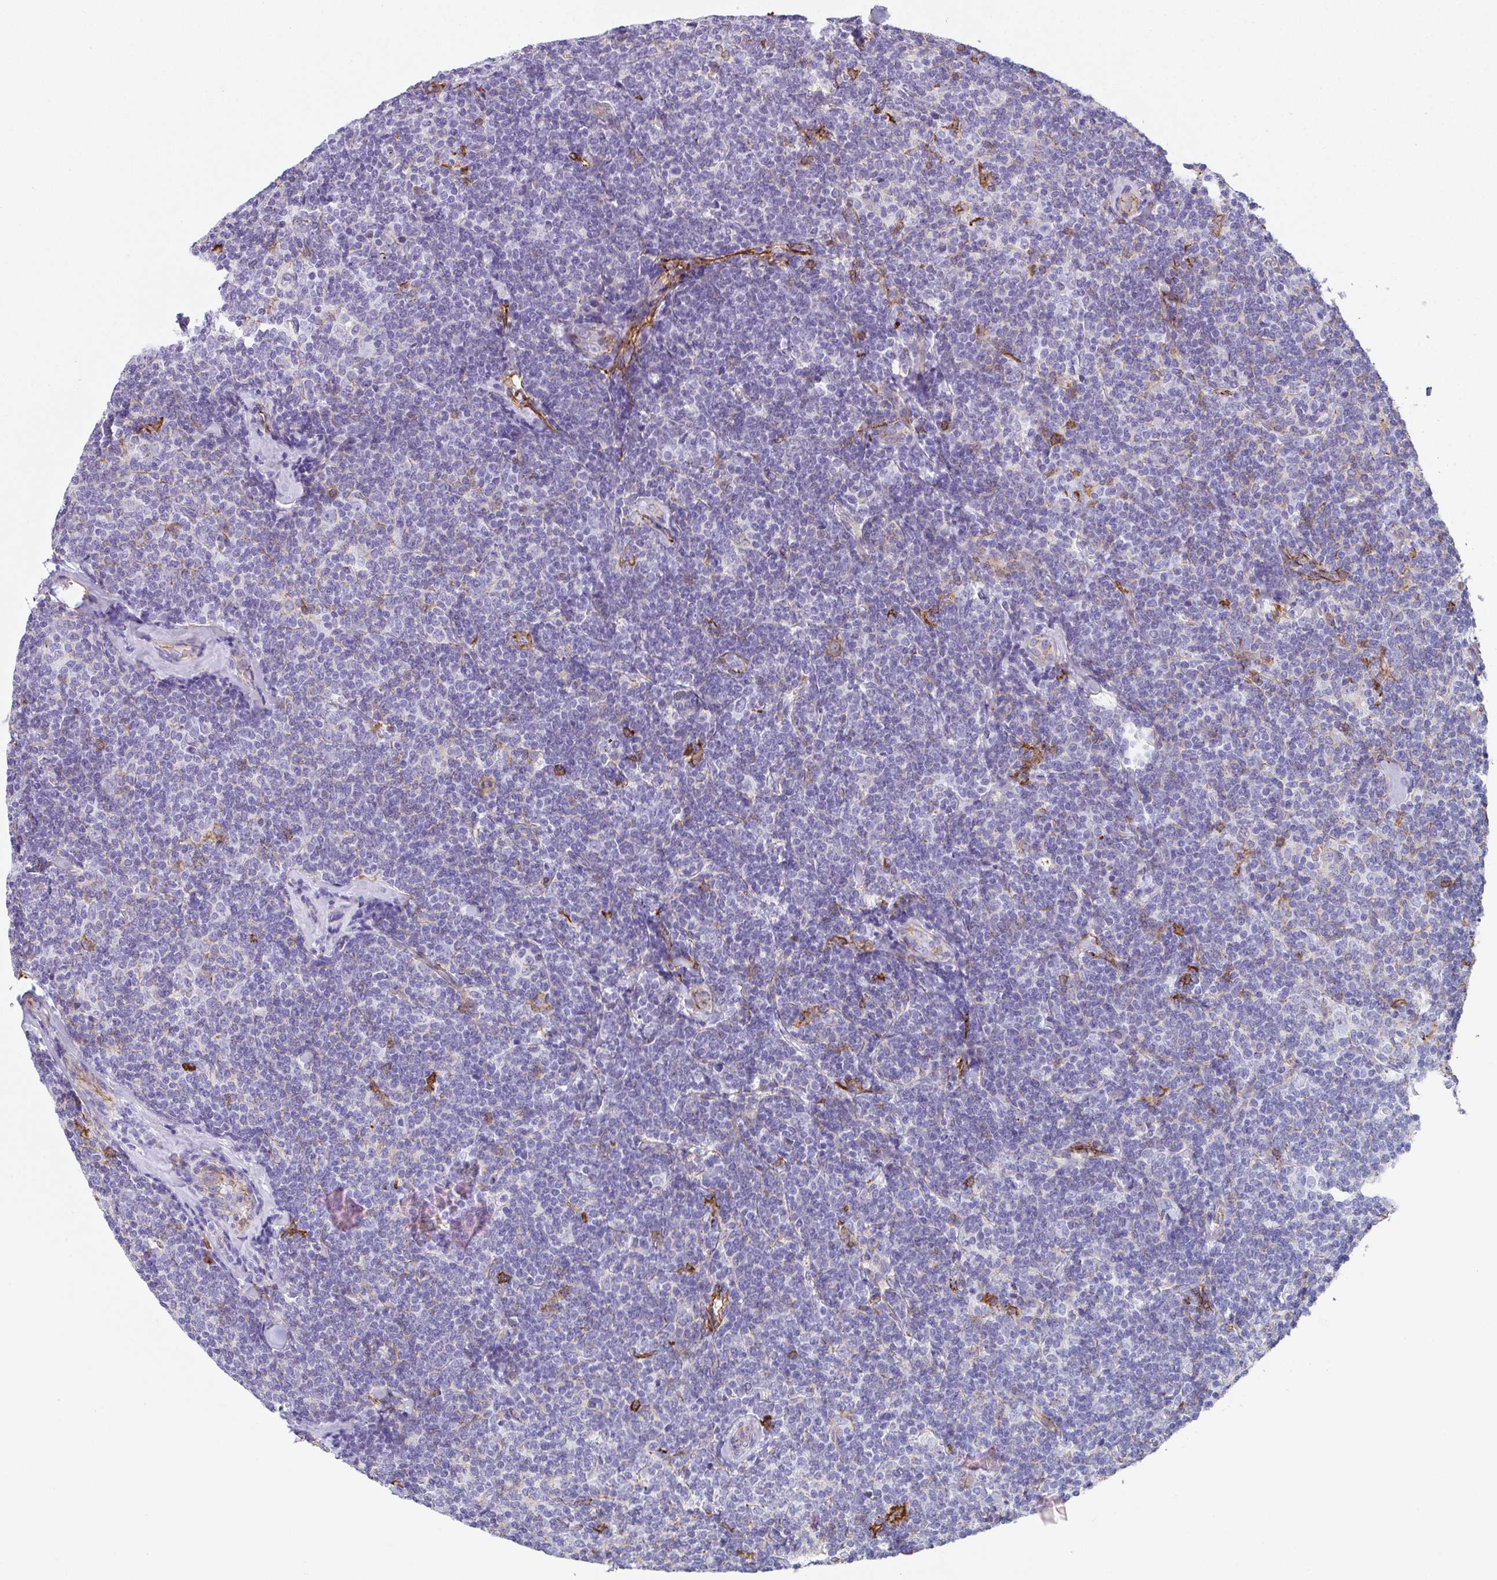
{"staining": {"intensity": "negative", "quantity": "none", "location": "none"}, "tissue": "lymphoma", "cell_type": "Tumor cells", "image_type": "cancer", "snomed": [{"axis": "morphology", "description": "Malignant lymphoma, non-Hodgkin's type, Low grade"}, {"axis": "topography", "description": "Lymph node"}], "caption": "A micrograph of human malignant lymphoma, non-Hodgkin's type (low-grade) is negative for staining in tumor cells. The staining is performed using DAB brown chromogen with nuclei counter-stained in using hematoxylin.", "gene": "DBN1", "patient": {"sex": "female", "age": 56}}